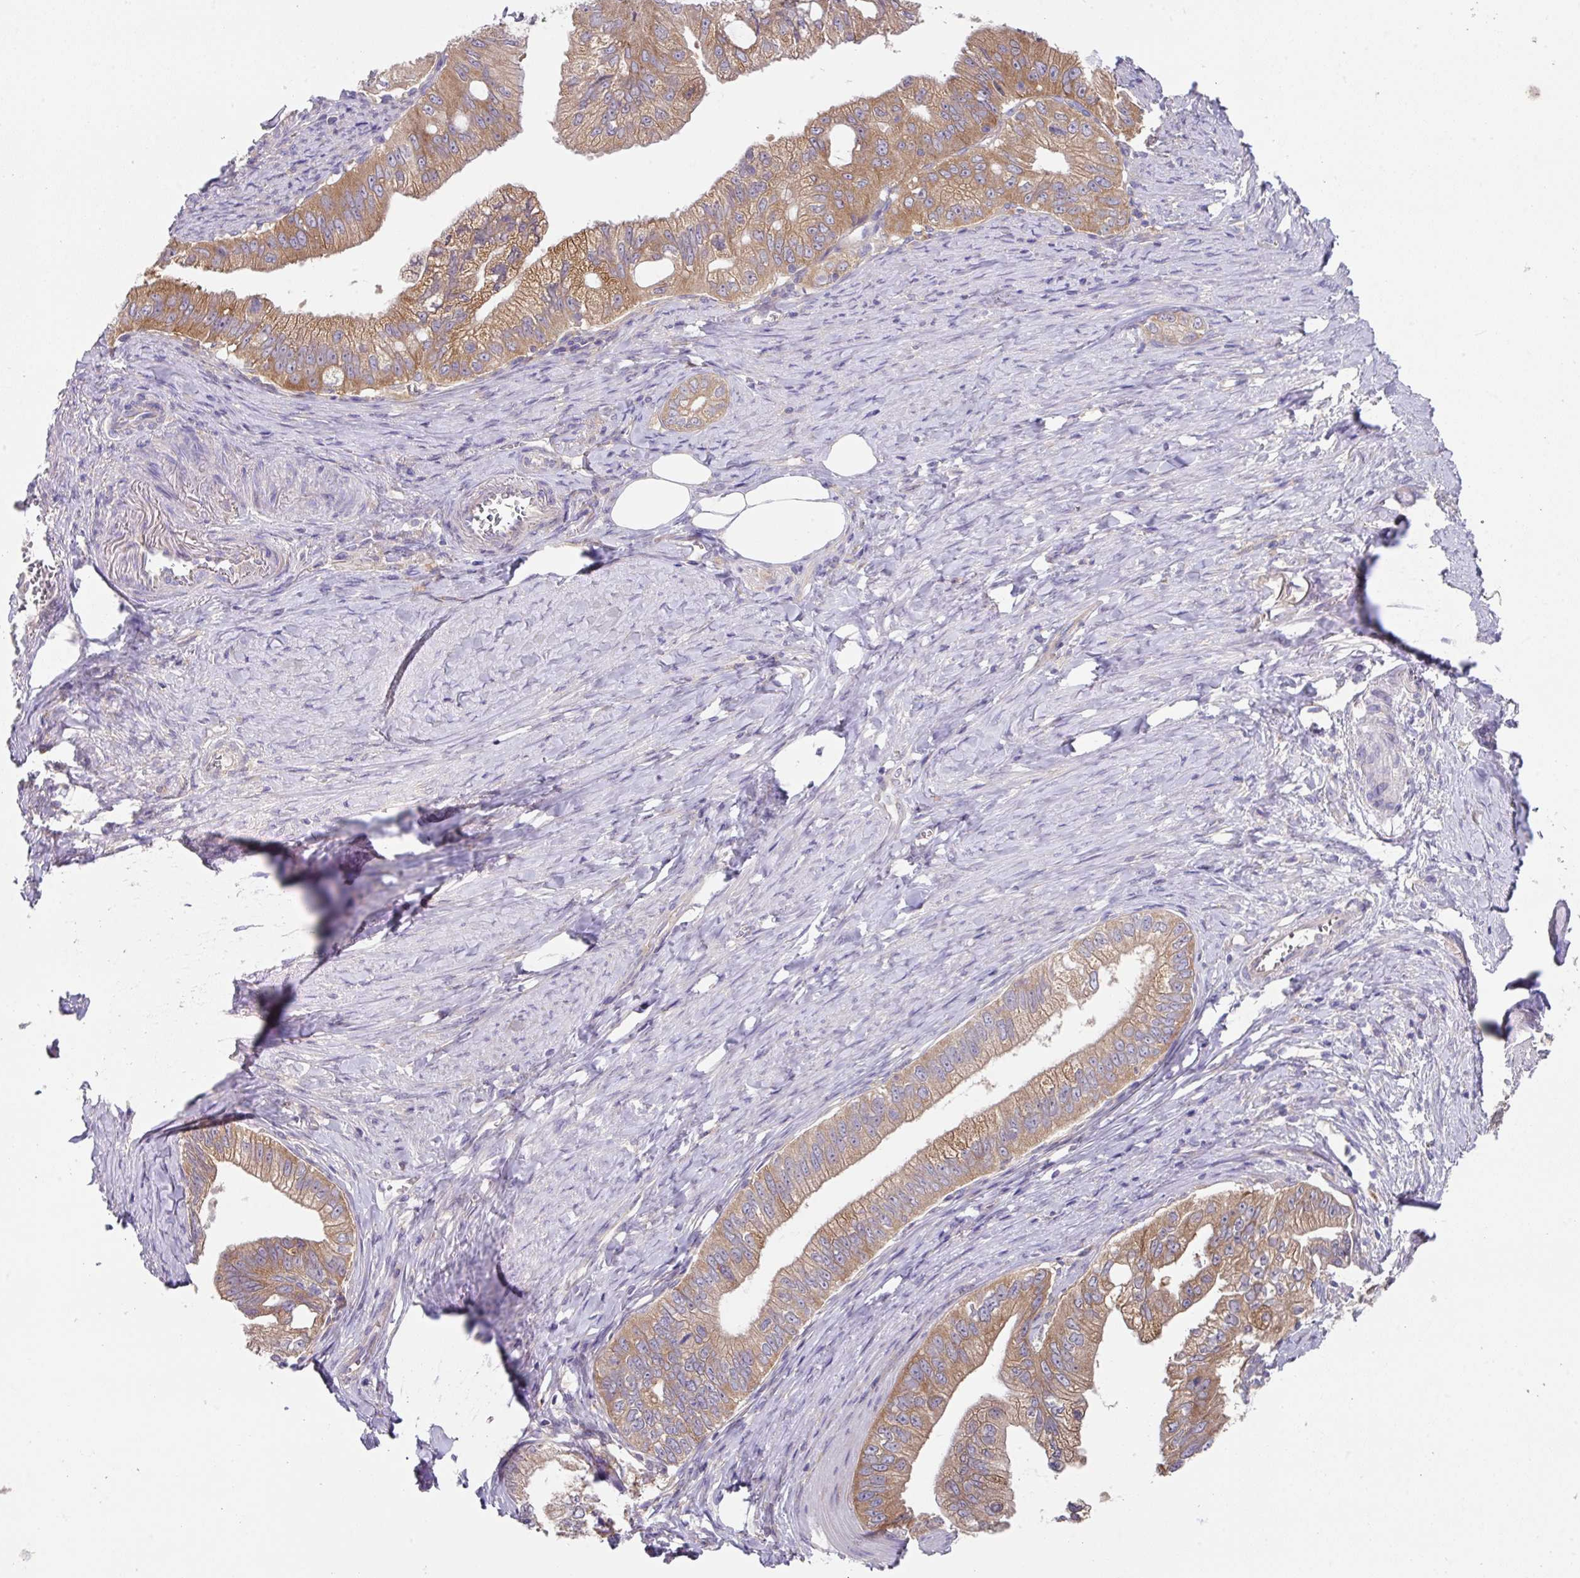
{"staining": {"intensity": "moderate", "quantity": ">75%", "location": "cytoplasmic/membranous"}, "tissue": "pancreatic cancer", "cell_type": "Tumor cells", "image_type": "cancer", "snomed": [{"axis": "morphology", "description": "Adenocarcinoma, NOS"}, {"axis": "topography", "description": "Pancreas"}], "caption": "This photomicrograph exhibits pancreatic cancer (adenocarcinoma) stained with immunohistochemistry (IHC) to label a protein in brown. The cytoplasmic/membranous of tumor cells show moderate positivity for the protein. Nuclei are counter-stained blue.", "gene": "EIF4B", "patient": {"sex": "male", "age": 70}}